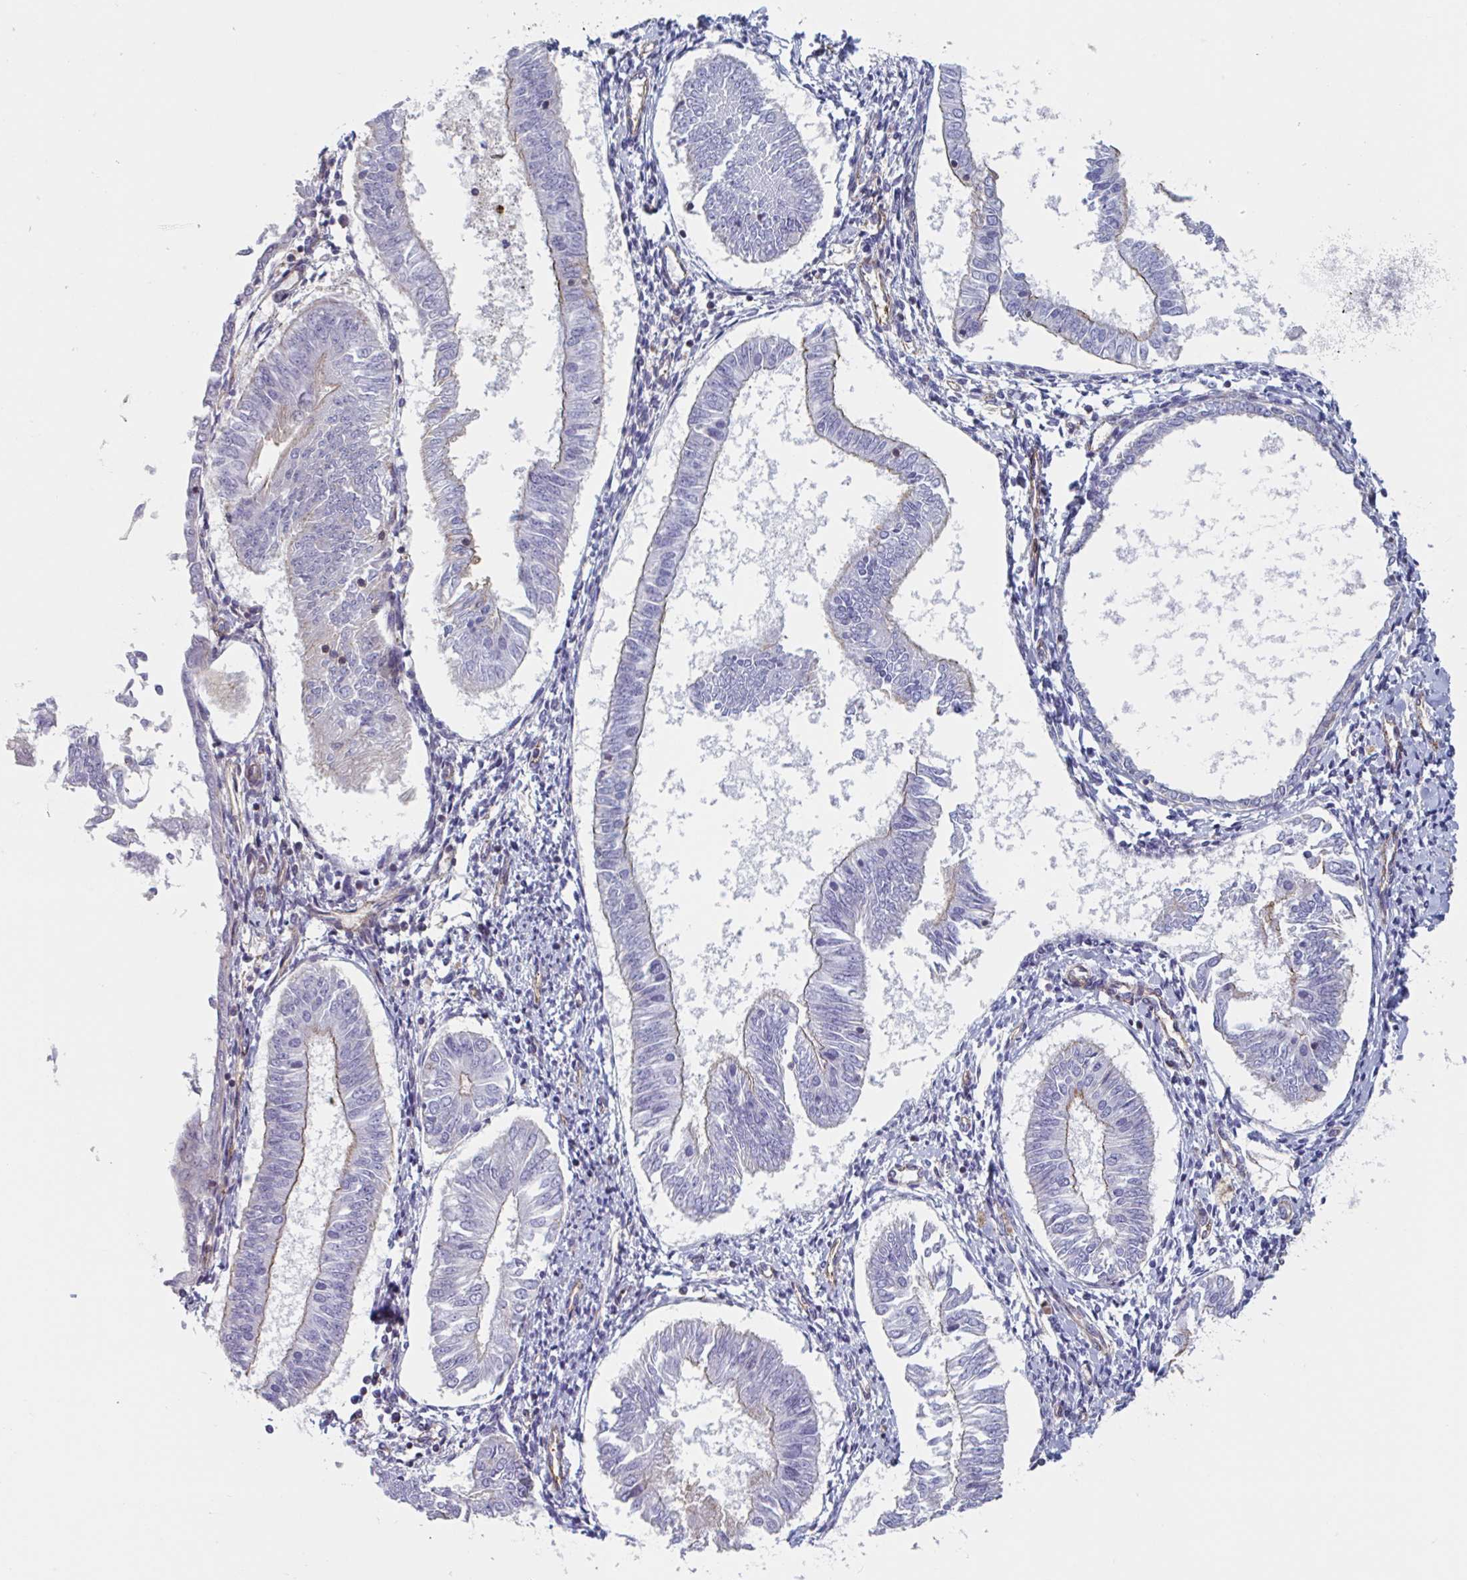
{"staining": {"intensity": "negative", "quantity": "none", "location": "none"}, "tissue": "endometrial cancer", "cell_type": "Tumor cells", "image_type": "cancer", "snomed": [{"axis": "morphology", "description": "Adenocarcinoma, NOS"}, {"axis": "topography", "description": "Endometrium"}], "caption": "Tumor cells are negative for protein expression in human adenocarcinoma (endometrial). The staining is performed using DAB (3,3'-diaminobenzidine) brown chromogen with nuclei counter-stained in using hematoxylin.", "gene": "SHISA7", "patient": {"sex": "female", "age": 58}}